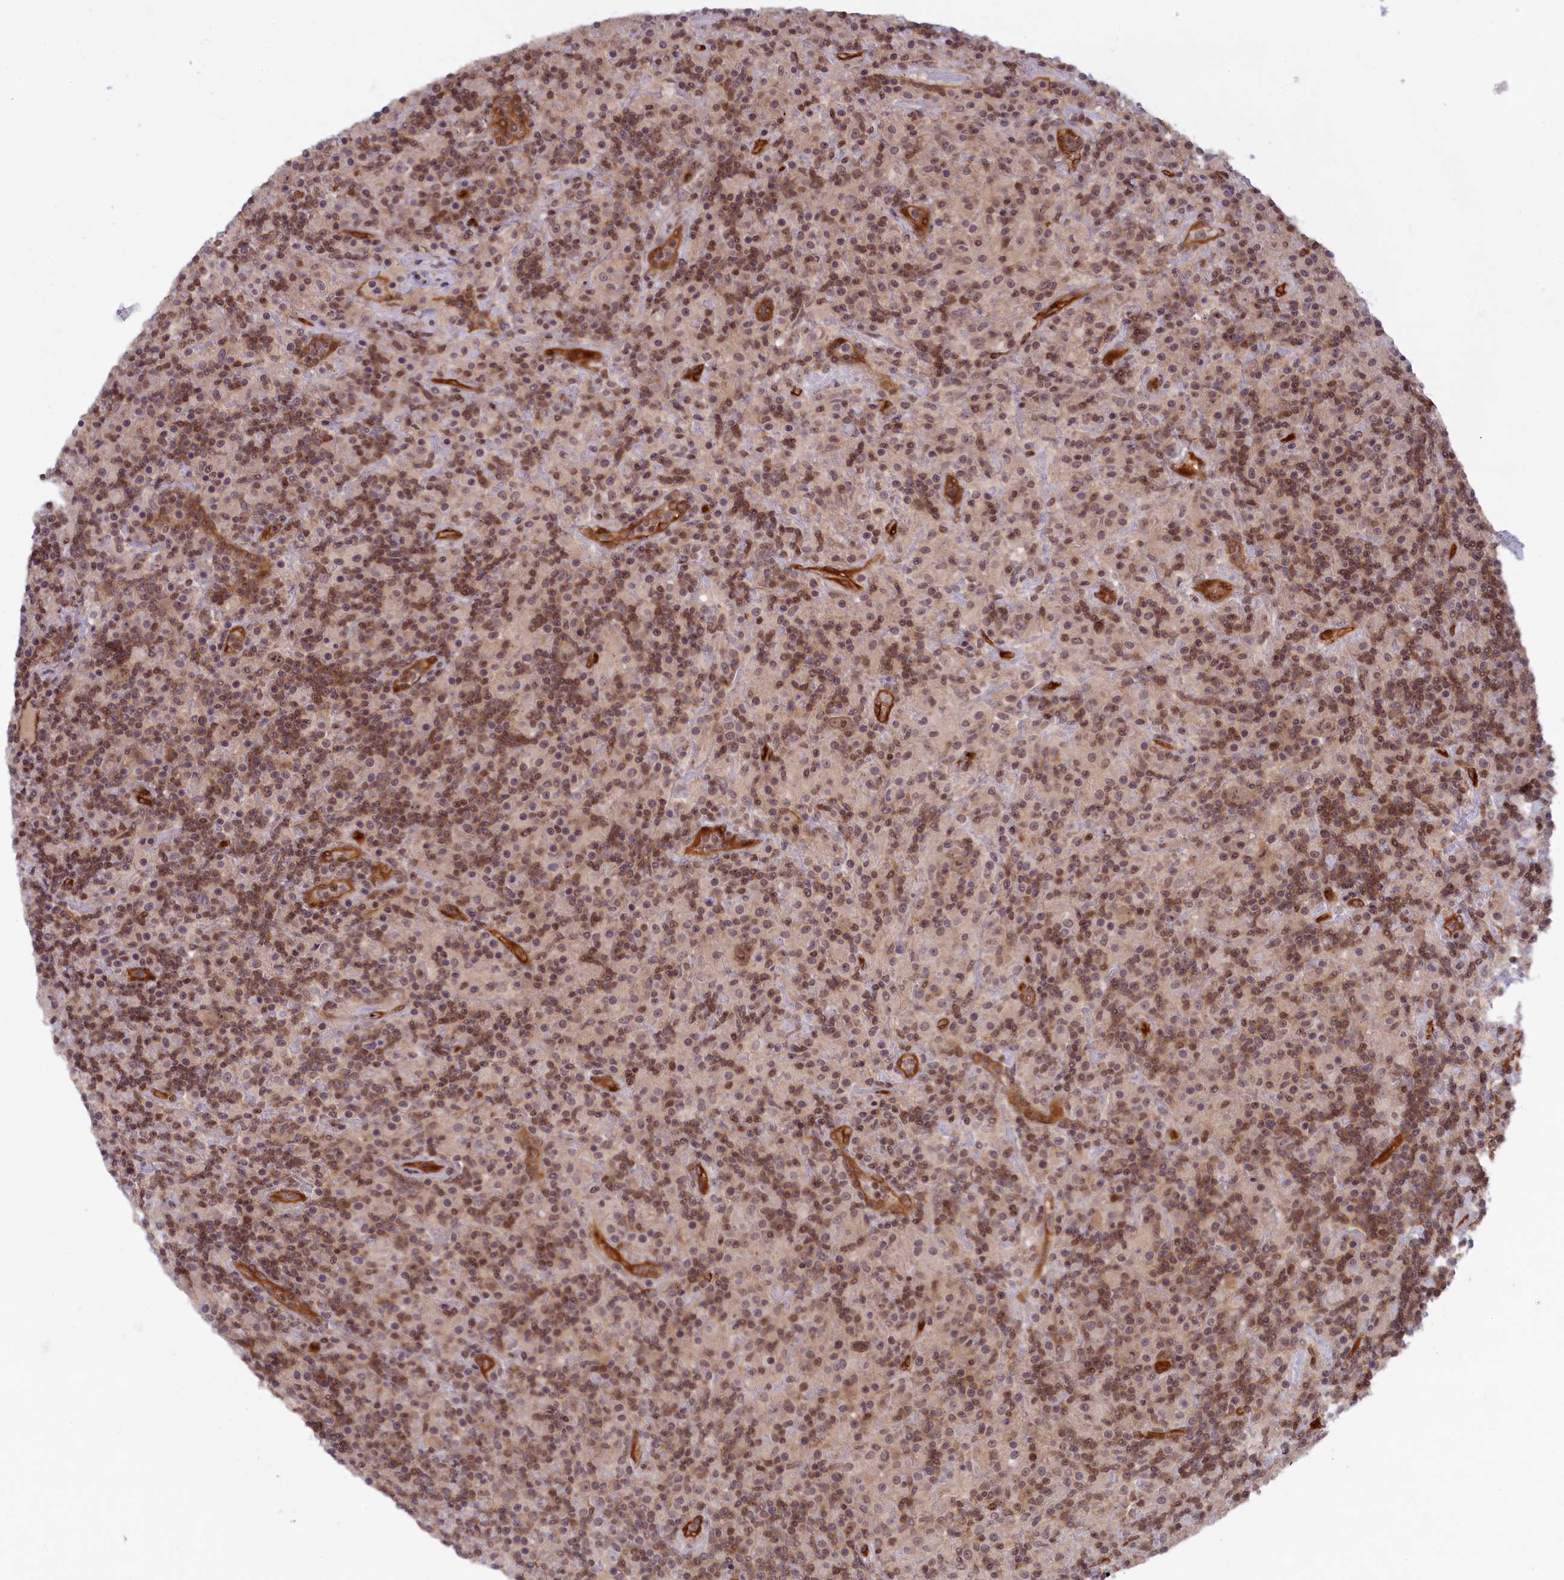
{"staining": {"intensity": "weak", "quantity": "25%-75%", "location": "nuclear"}, "tissue": "lymphoma", "cell_type": "Tumor cells", "image_type": "cancer", "snomed": [{"axis": "morphology", "description": "Hodgkin's disease, NOS"}, {"axis": "topography", "description": "Lymph node"}], "caption": "Hodgkin's disease tissue shows weak nuclear staining in about 25%-75% of tumor cells, visualized by immunohistochemistry.", "gene": "SNRK", "patient": {"sex": "male", "age": 70}}